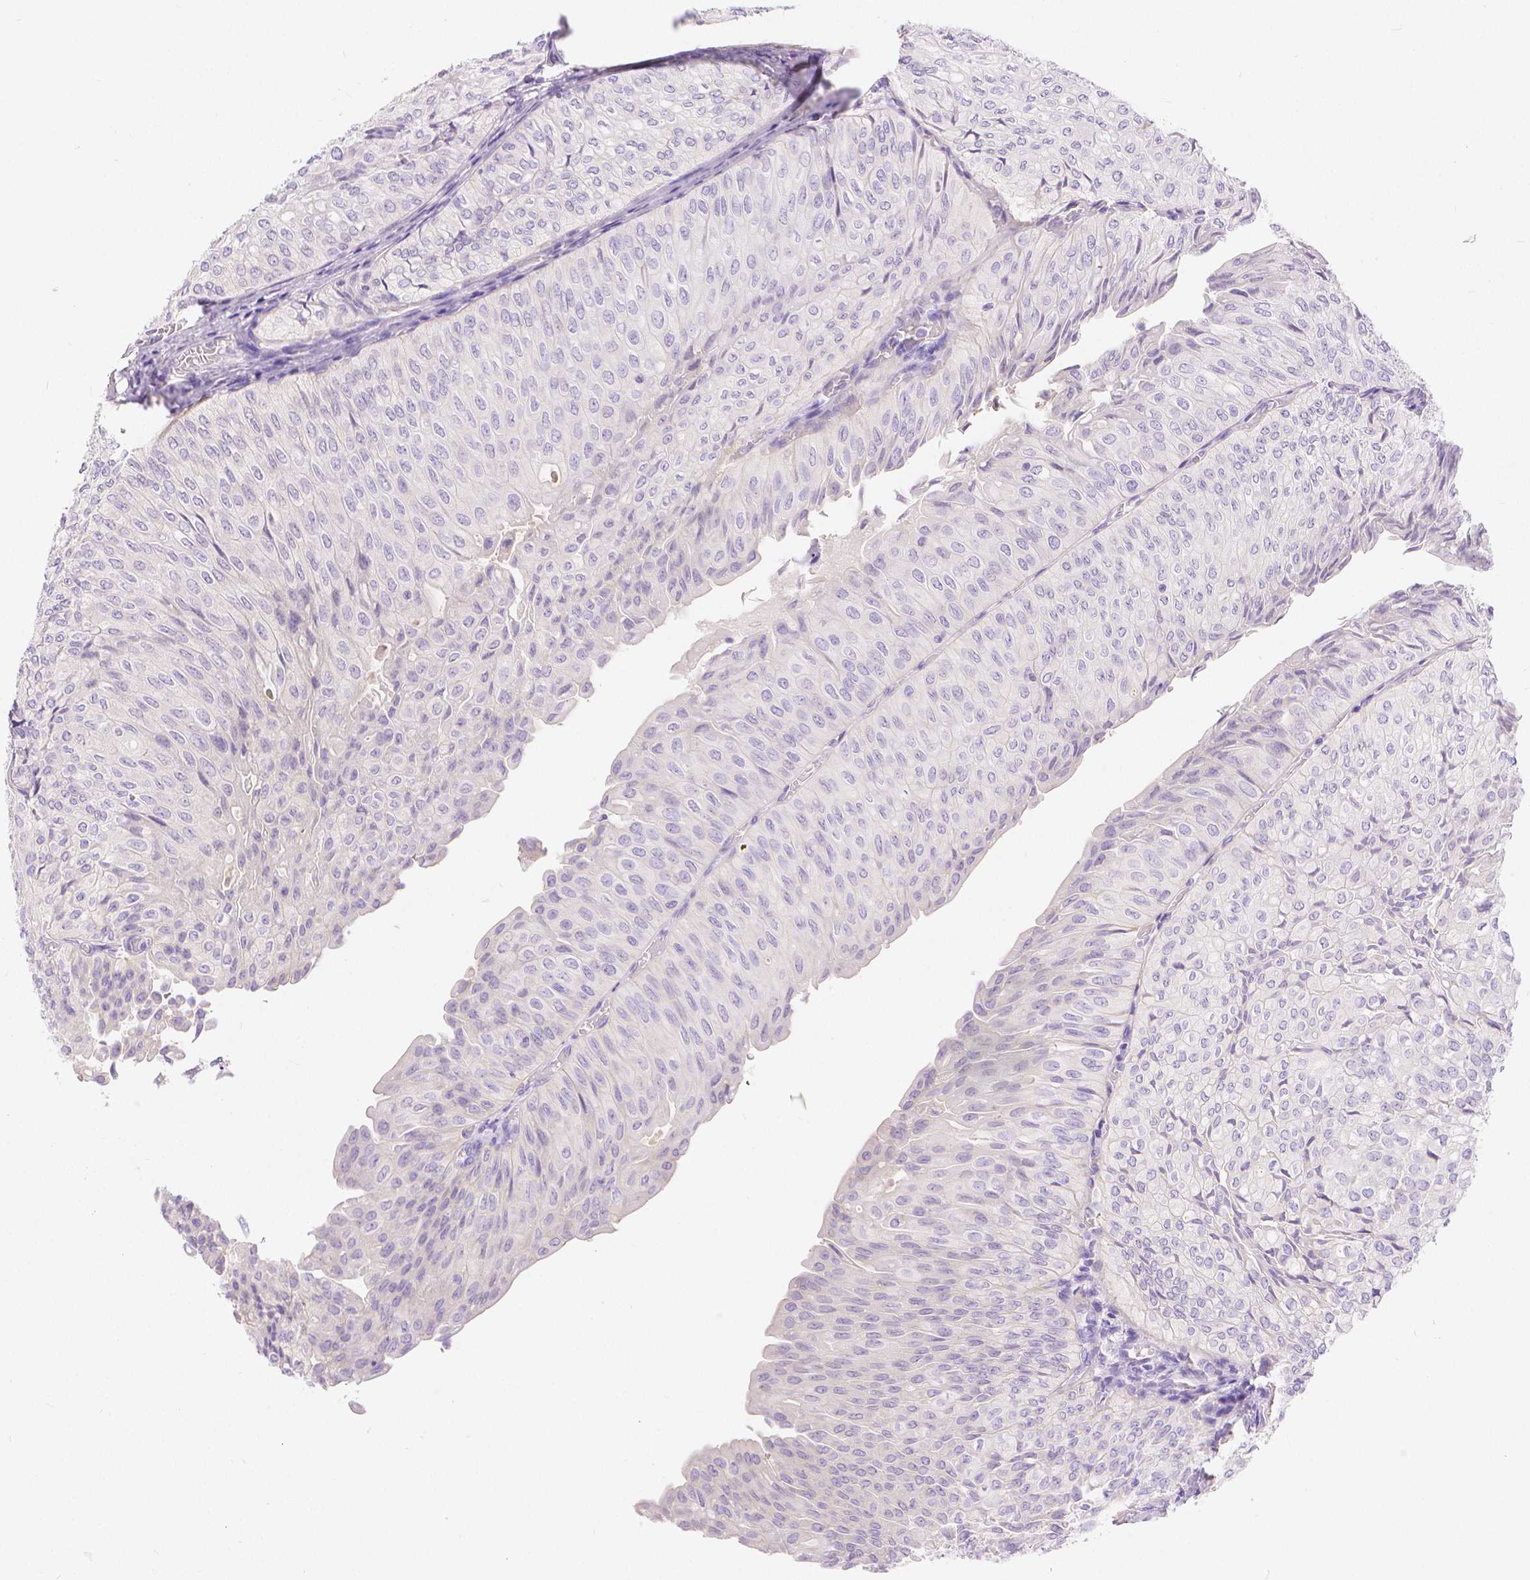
{"staining": {"intensity": "negative", "quantity": "none", "location": "none"}, "tissue": "urothelial cancer", "cell_type": "Tumor cells", "image_type": "cancer", "snomed": [{"axis": "morphology", "description": "Urothelial carcinoma, NOS"}, {"axis": "topography", "description": "Urinary bladder"}], "caption": "IHC image of human urothelial cancer stained for a protein (brown), which displays no expression in tumor cells. (Immunohistochemistry, brightfield microscopy, high magnification).", "gene": "SLC27A5", "patient": {"sex": "male", "age": 62}}